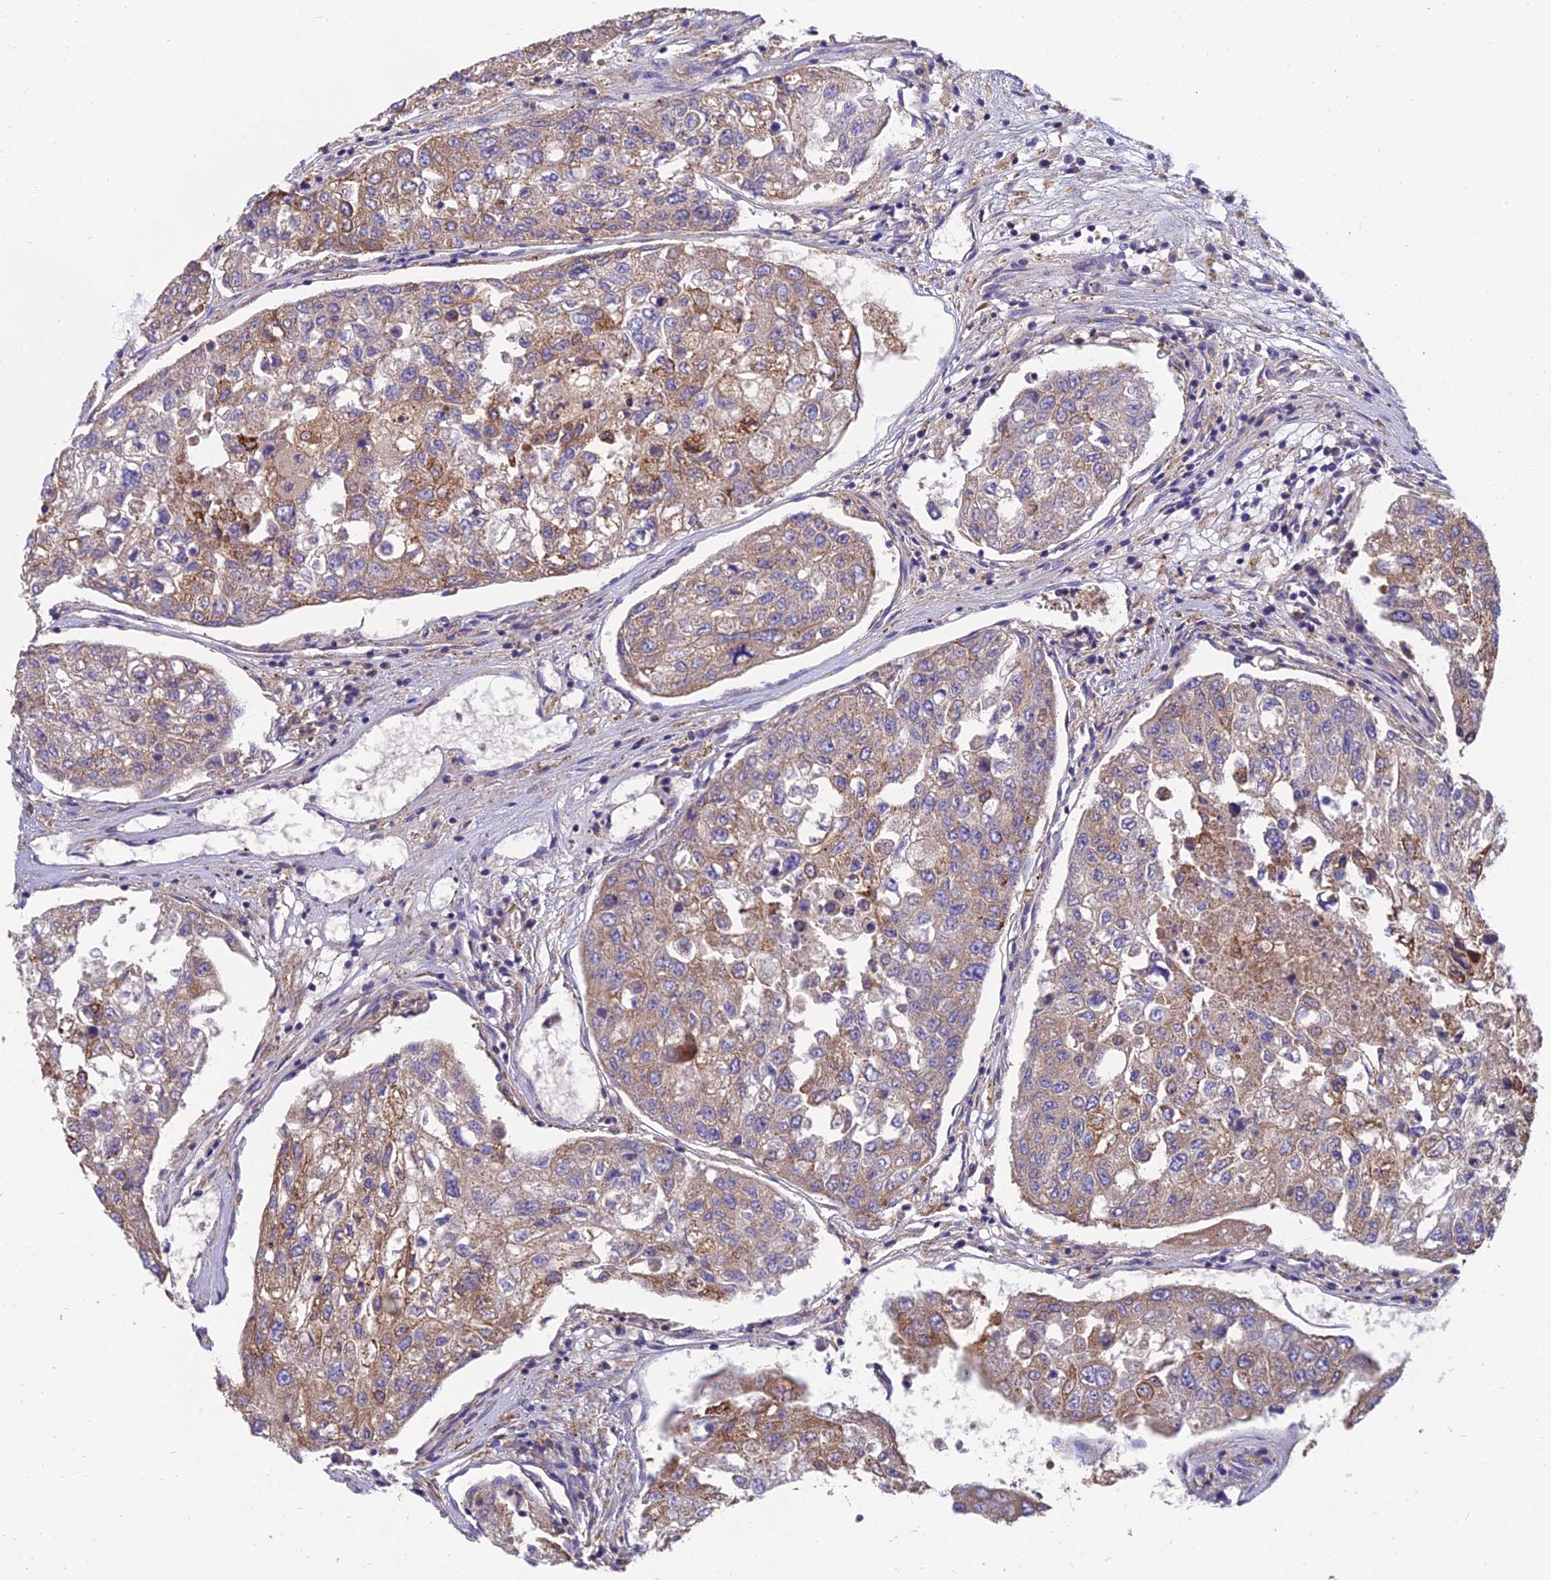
{"staining": {"intensity": "weak", "quantity": "25%-75%", "location": "cytoplasmic/membranous"}, "tissue": "urothelial cancer", "cell_type": "Tumor cells", "image_type": "cancer", "snomed": [{"axis": "morphology", "description": "Urothelial carcinoma, High grade"}, {"axis": "topography", "description": "Lymph node"}, {"axis": "topography", "description": "Urinary bladder"}], "caption": "Urothelial cancer stained with a protein marker shows weak staining in tumor cells.", "gene": "UMAD1", "patient": {"sex": "male", "age": 51}}